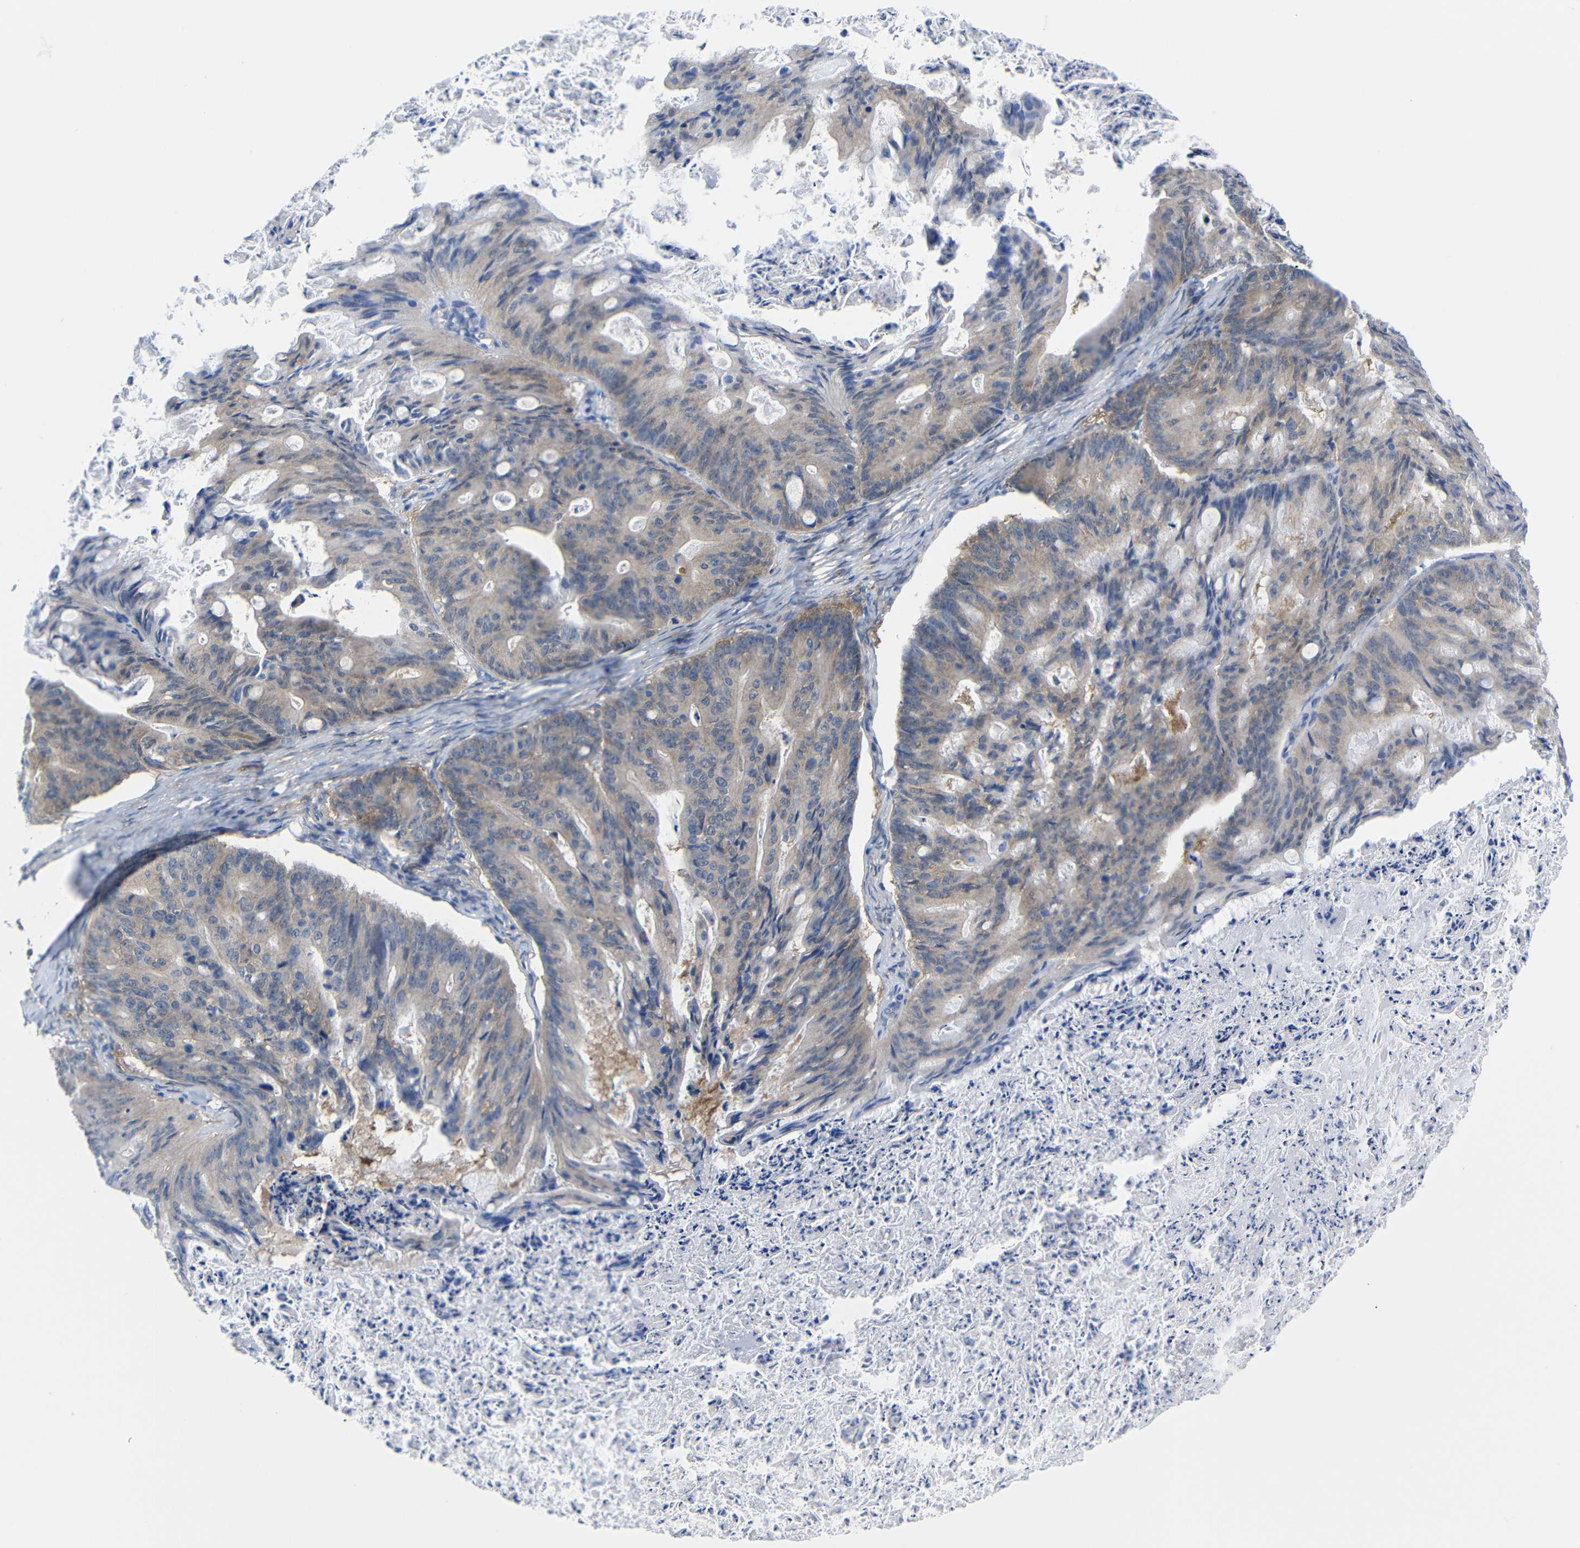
{"staining": {"intensity": "weak", "quantity": "25%-75%", "location": "cytoplasmic/membranous"}, "tissue": "ovarian cancer", "cell_type": "Tumor cells", "image_type": "cancer", "snomed": [{"axis": "morphology", "description": "Cystadenocarcinoma, mucinous, NOS"}, {"axis": "topography", "description": "Ovary"}], "caption": "Ovarian cancer (mucinous cystadenocarcinoma) stained with a brown dye displays weak cytoplasmic/membranous positive expression in about 25%-75% of tumor cells.", "gene": "PEBP1", "patient": {"sex": "female", "age": 36}}